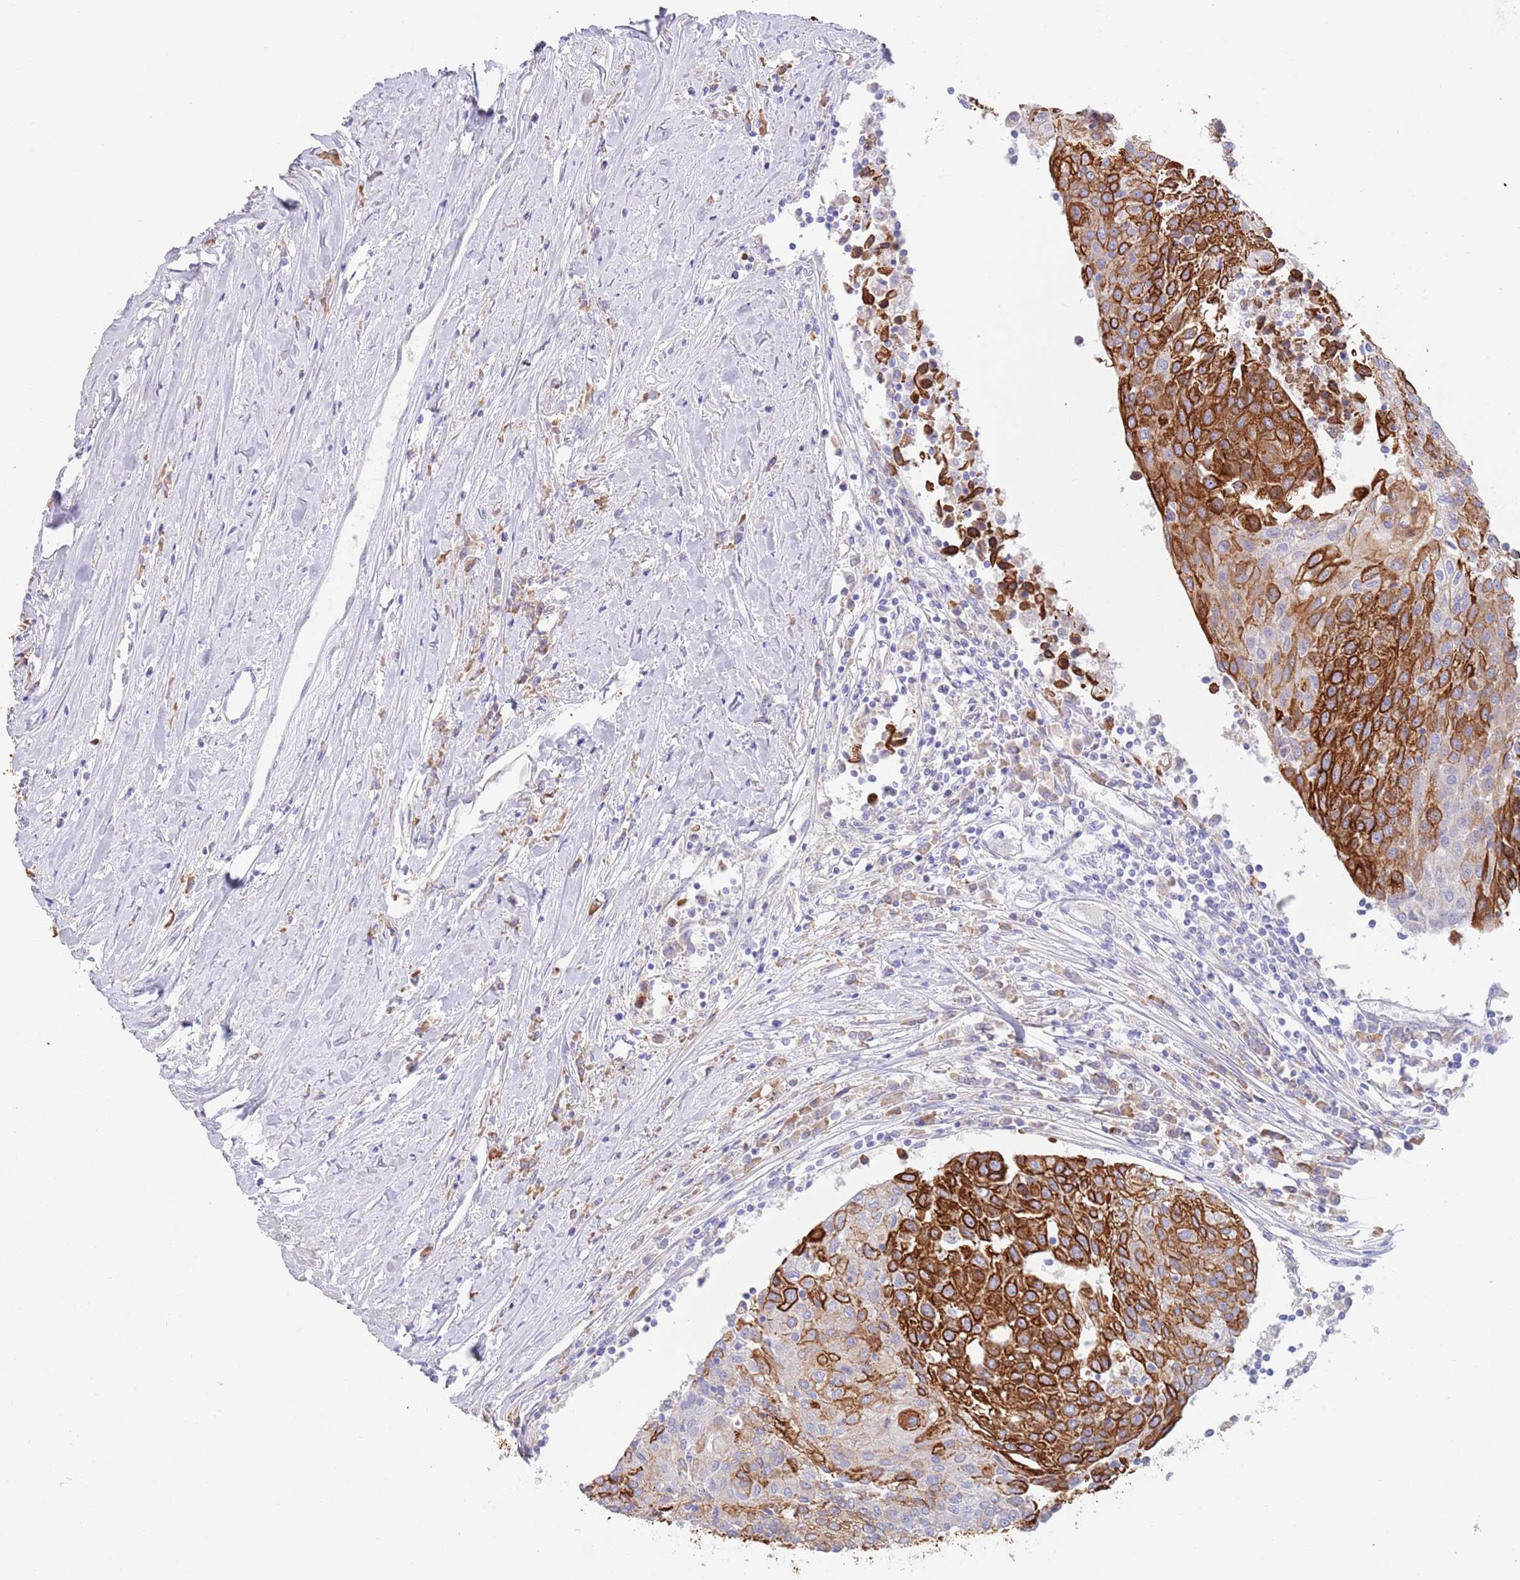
{"staining": {"intensity": "strong", "quantity": ">75%", "location": "cytoplasmic/membranous"}, "tissue": "urothelial cancer", "cell_type": "Tumor cells", "image_type": "cancer", "snomed": [{"axis": "morphology", "description": "Urothelial carcinoma, High grade"}, {"axis": "topography", "description": "Urinary bladder"}], "caption": "Urothelial carcinoma (high-grade) stained with immunohistochemistry exhibits strong cytoplasmic/membranous expression in approximately >75% of tumor cells. Immunohistochemistry stains the protein in brown and the nuclei are stained blue.", "gene": "CCDC149", "patient": {"sex": "female", "age": 85}}